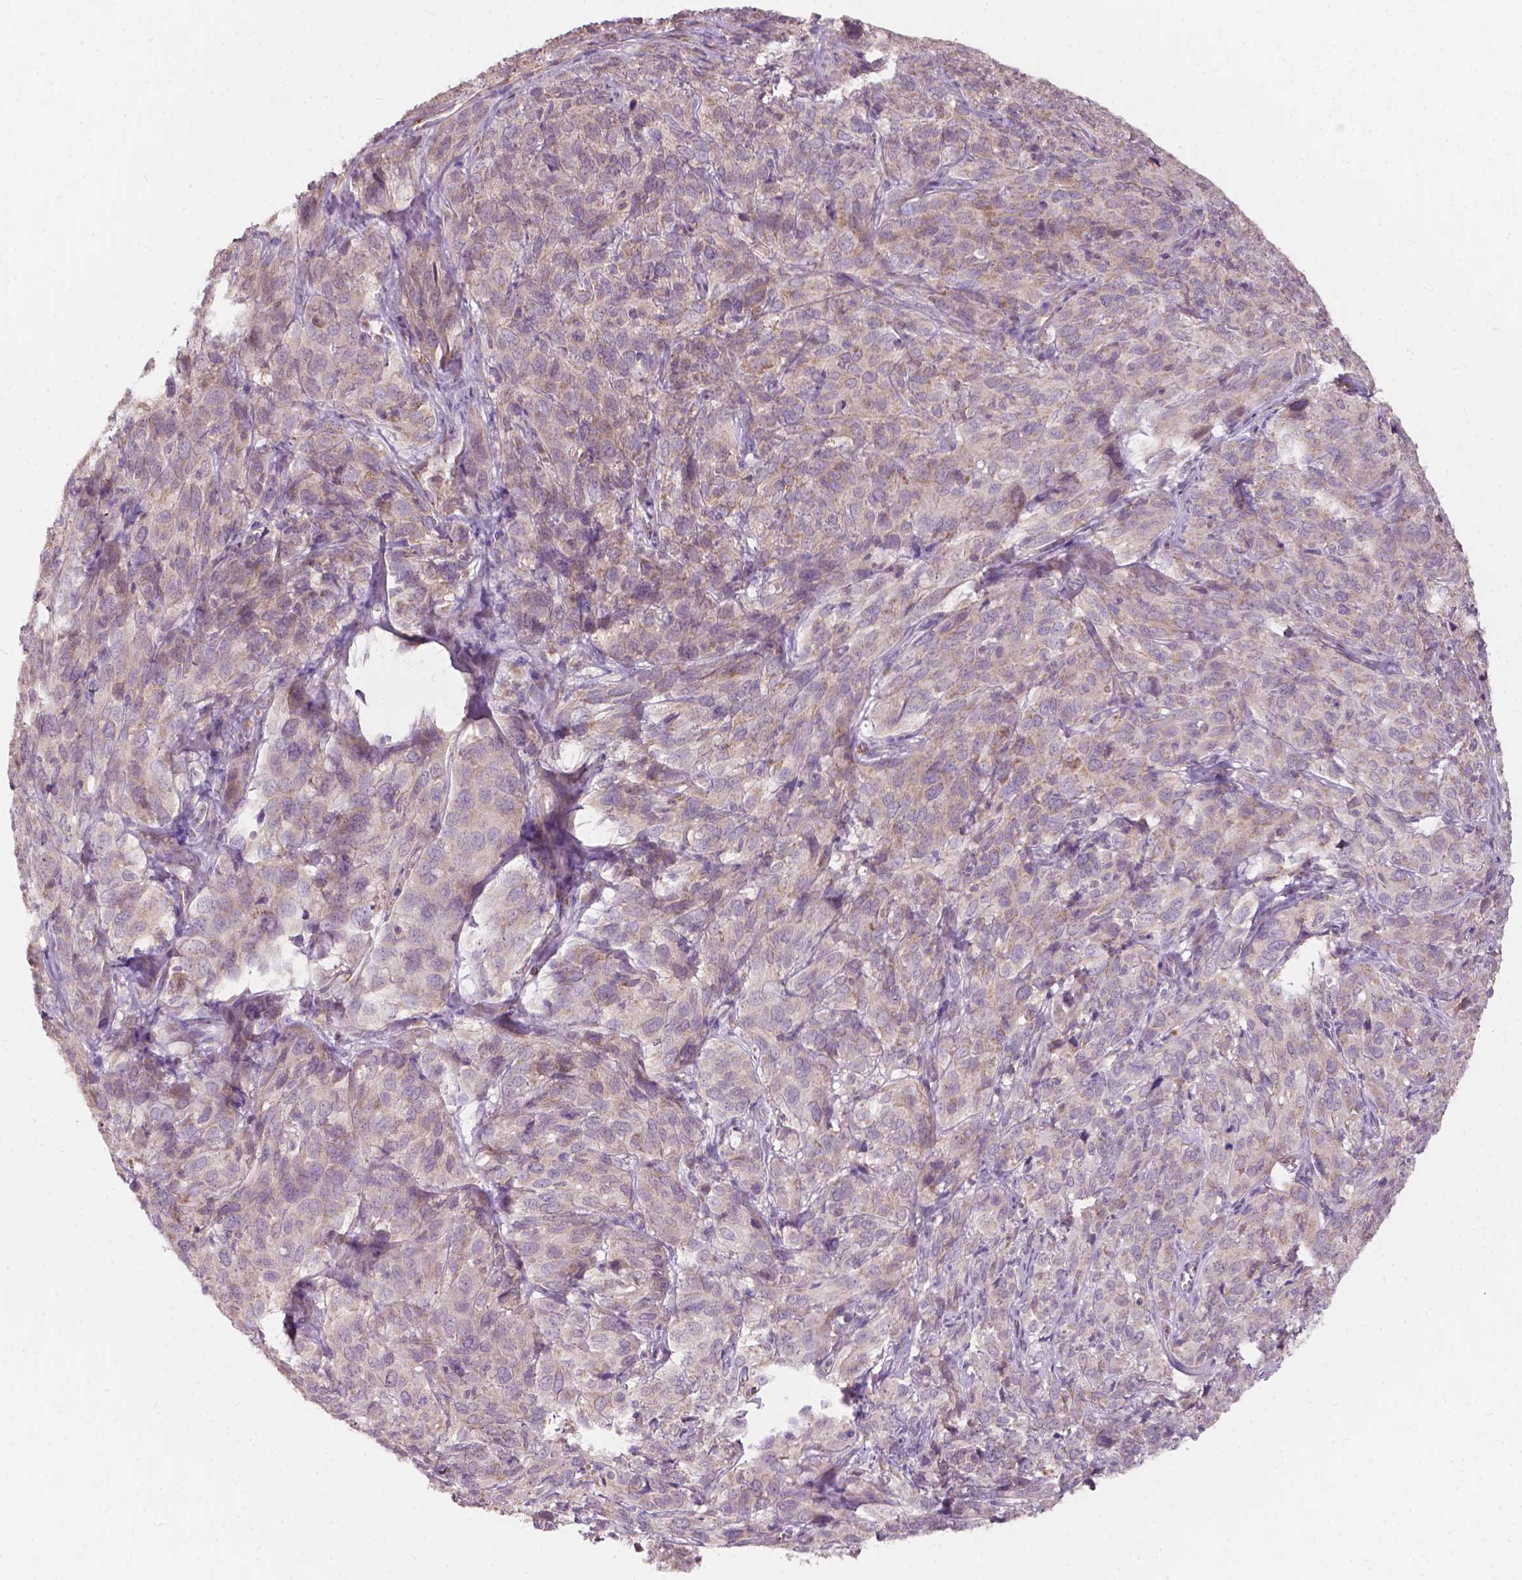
{"staining": {"intensity": "weak", "quantity": "25%-75%", "location": "cytoplasmic/membranous"}, "tissue": "cervical cancer", "cell_type": "Tumor cells", "image_type": "cancer", "snomed": [{"axis": "morphology", "description": "Squamous cell carcinoma, NOS"}, {"axis": "topography", "description": "Cervix"}], "caption": "A brown stain highlights weak cytoplasmic/membranous expression of a protein in human squamous cell carcinoma (cervical) tumor cells. The protein is stained brown, and the nuclei are stained in blue (DAB (3,3'-diaminobenzidine) IHC with brightfield microscopy, high magnification).", "gene": "NDUFA10", "patient": {"sex": "female", "age": 51}}